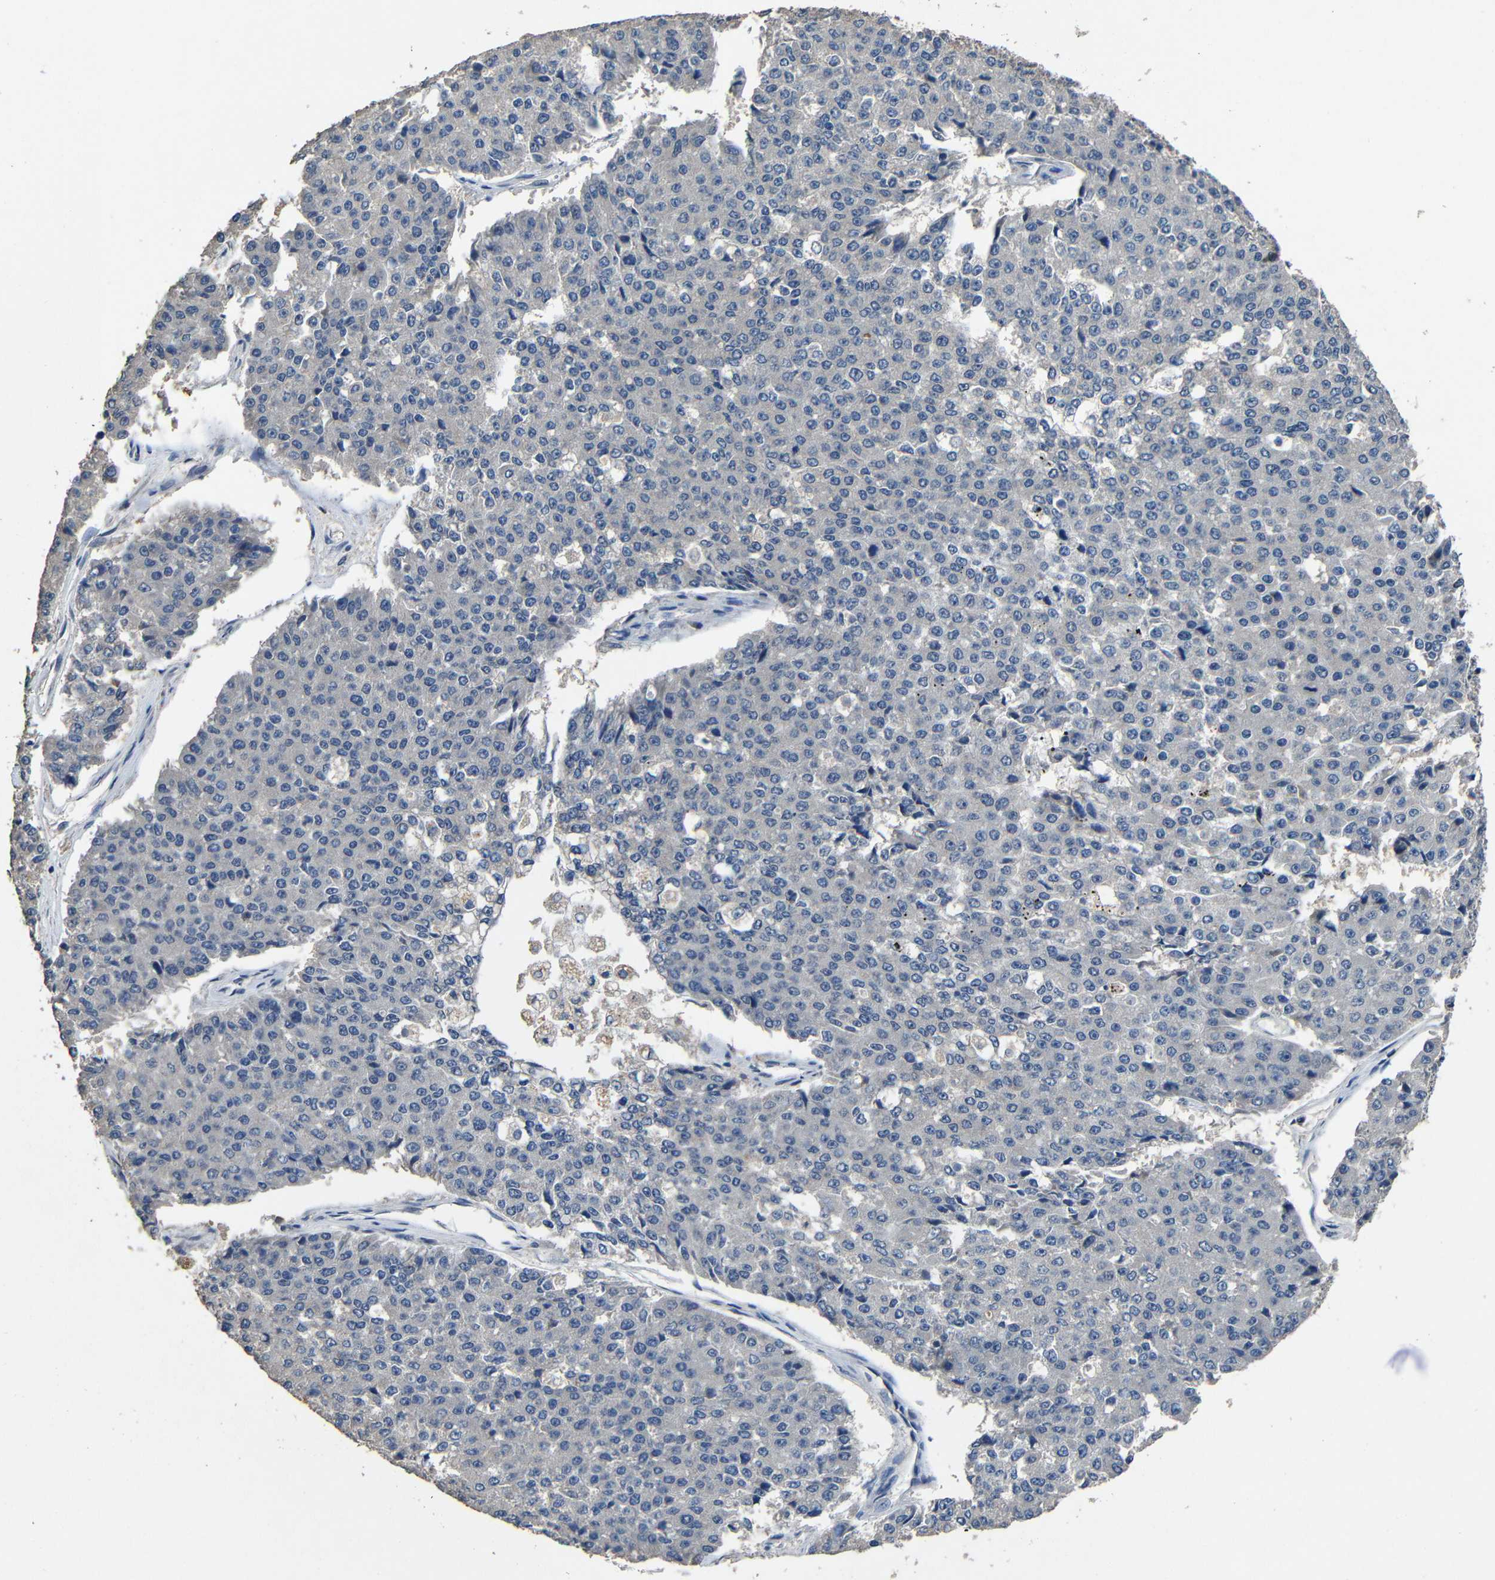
{"staining": {"intensity": "negative", "quantity": "none", "location": "none"}, "tissue": "pancreatic cancer", "cell_type": "Tumor cells", "image_type": "cancer", "snomed": [{"axis": "morphology", "description": "Adenocarcinoma, NOS"}, {"axis": "topography", "description": "Pancreas"}], "caption": "A high-resolution image shows IHC staining of adenocarcinoma (pancreatic), which exhibits no significant expression in tumor cells. (DAB immunohistochemistry (IHC) with hematoxylin counter stain).", "gene": "C6orf89", "patient": {"sex": "male", "age": 50}}